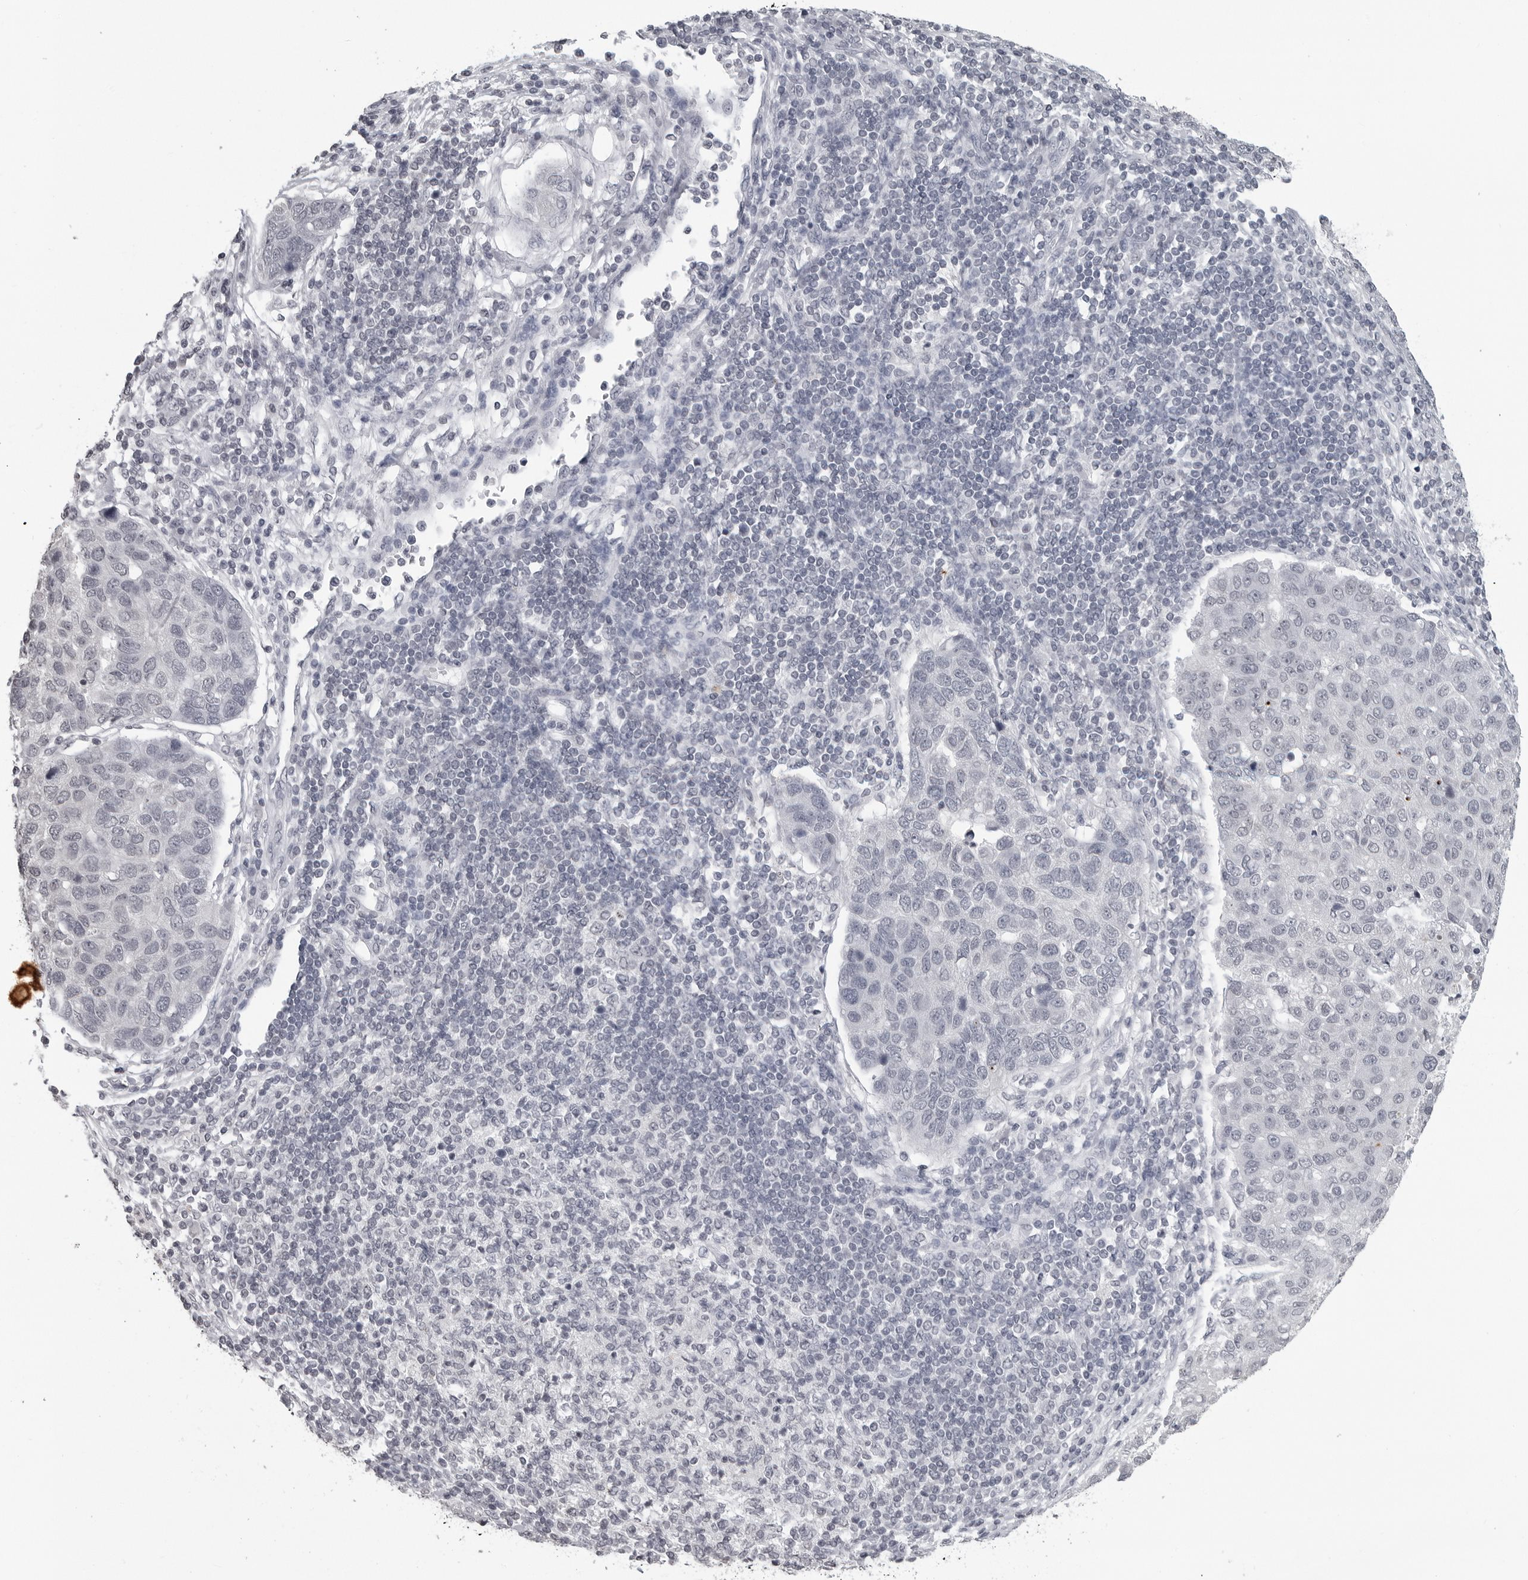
{"staining": {"intensity": "negative", "quantity": "none", "location": "none"}, "tissue": "pancreatic cancer", "cell_type": "Tumor cells", "image_type": "cancer", "snomed": [{"axis": "morphology", "description": "Adenocarcinoma, NOS"}, {"axis": "topography", "description": "Pancreas"}], "caption": "Micrograph shows no significant protein expression in tumor cells of adenocarcinoma (pancreatic). The staining is performed using DAB (3,3'-diaminobenzidine) brown chromogen with nuclei counter-stained in using hematoxylin.", "gene": "DDX54", "patient": {"sex": "female", "age": 61}}